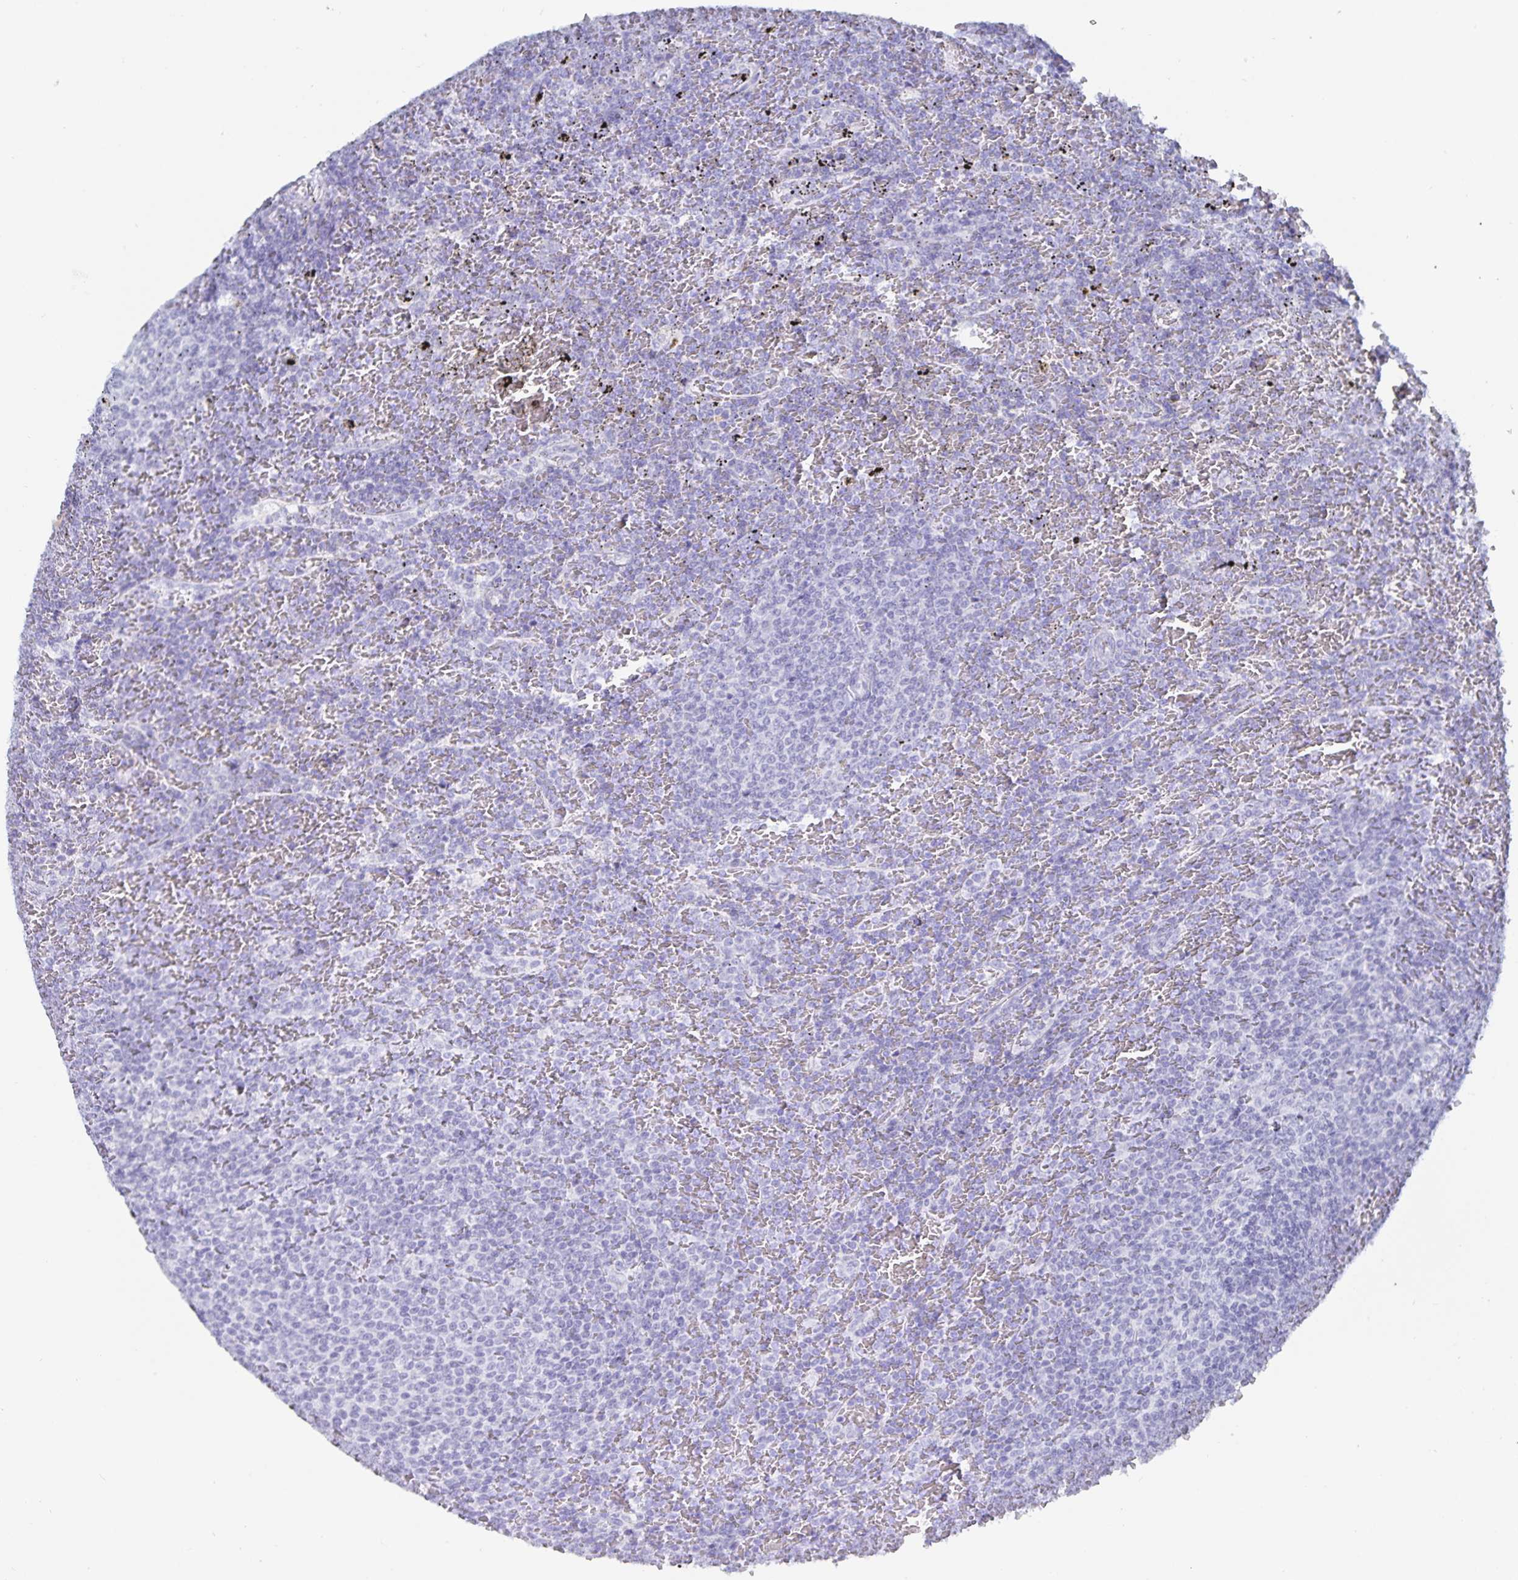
{"staining": {"intensity": "negative", "quantity": "none", "location": "none"}, "tissue": "lymphoma", "cell_type": "Tumor cells", "image_type": "cancer", "snomed": [{"axis": "morphology", "description": "Malignant lymphoma, non-Hodgkin's type, Low grade"}, {"axis": "topography", "description": "Spleen"}], "caption": "Low-grade malignant lymphoma, non-Hodgkin's type was stained to show a protein in brown. There is no significant expression in tumor cells.", "gene": "C19orf73", "patient": {"sex": "female", "age": 77}}